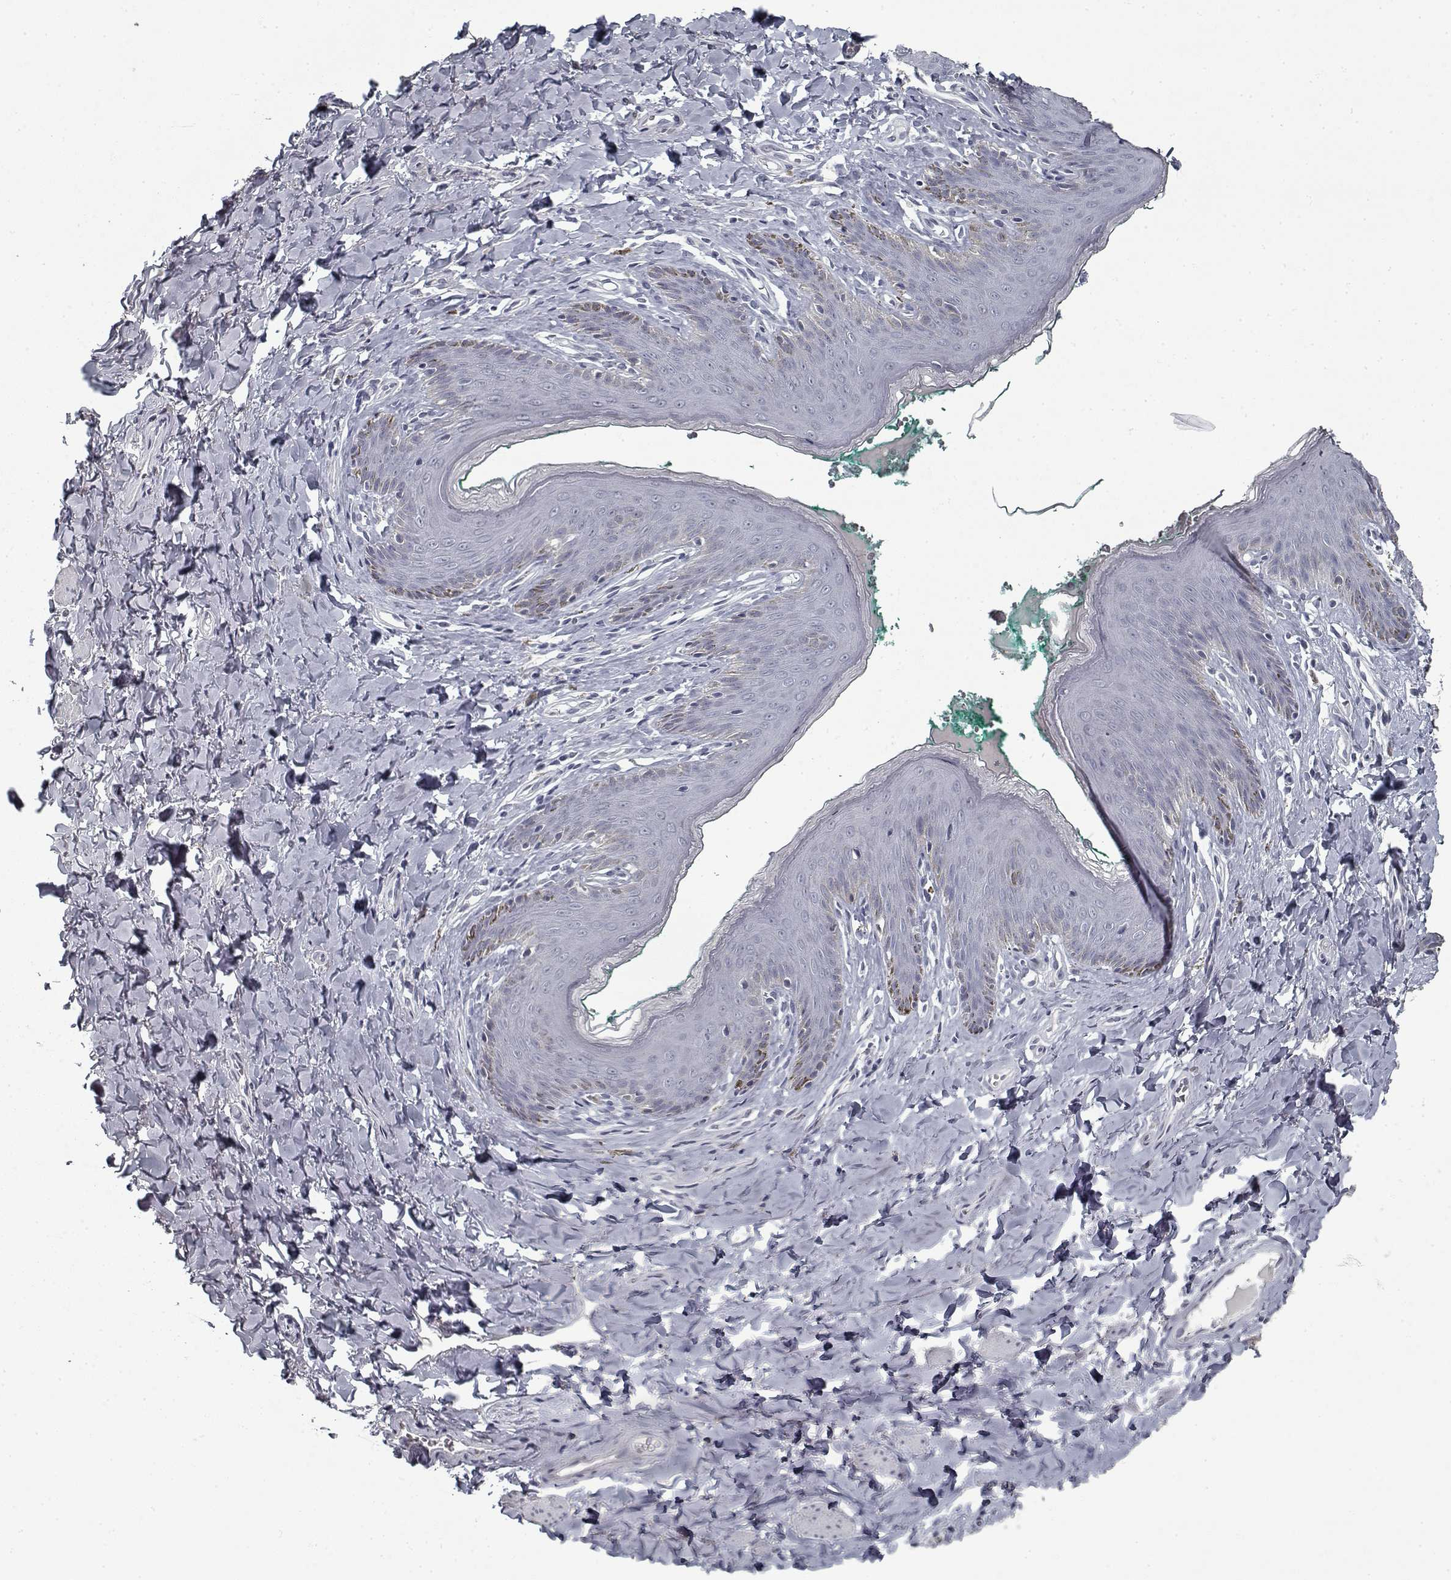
{"staining": {"intensity": "negative", "quantity": "none", "location": "none"}, "tissue": "skin", "cell_type": "Epidermal cells", "image_type": "normal", "snomed": [{"axis": "morphology", "description": "Normal tissue, NOS"}, {"axis": "topography", "description": "Vulva"}], "caption": "Immunohistochemical staining of unremarkable human skin exhibits no significant staining in epidermal cells.", "gene": "GAD2", "patient": {"sex": "female", "age": 66}}